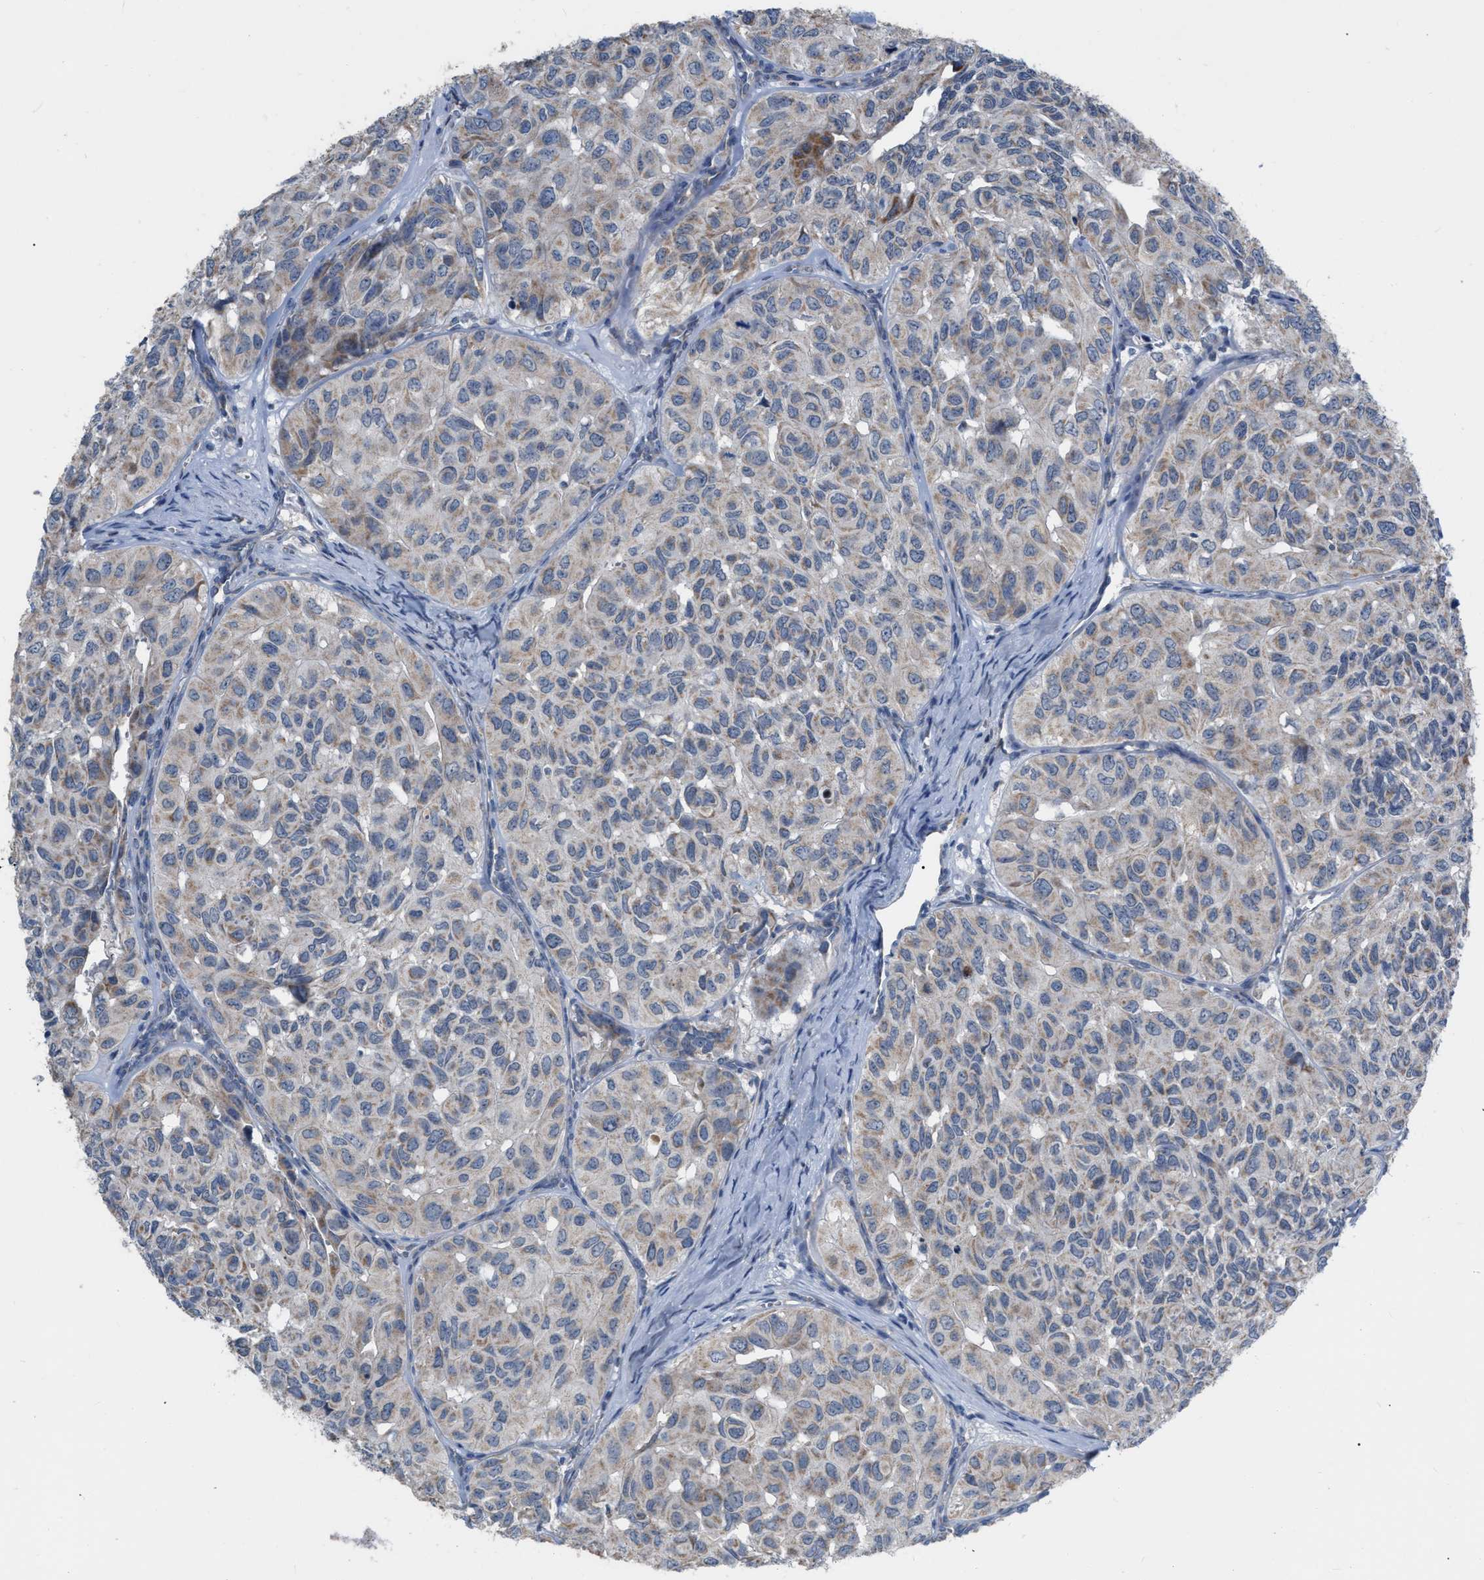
{"staining": {"intensity": "negative", "quantity": "none", "location": "none"}, "tissue": "head and neck cancer", "cell_type": "Tumor cells", "image_type": "cancer", "snomed": [{"axis": "morphology", "description": "Adenocarcinoma, NOS"}, {"axis": "topography", "description": "Salivary gland, NOS"}, {"axis": "topography", "description": "Head-Neck"}], "caption": "Tumor cells show no significant protein staining in head and neck cancer.", "gene": "DDX56", "patient": {"sex": "female", "age": 76}}